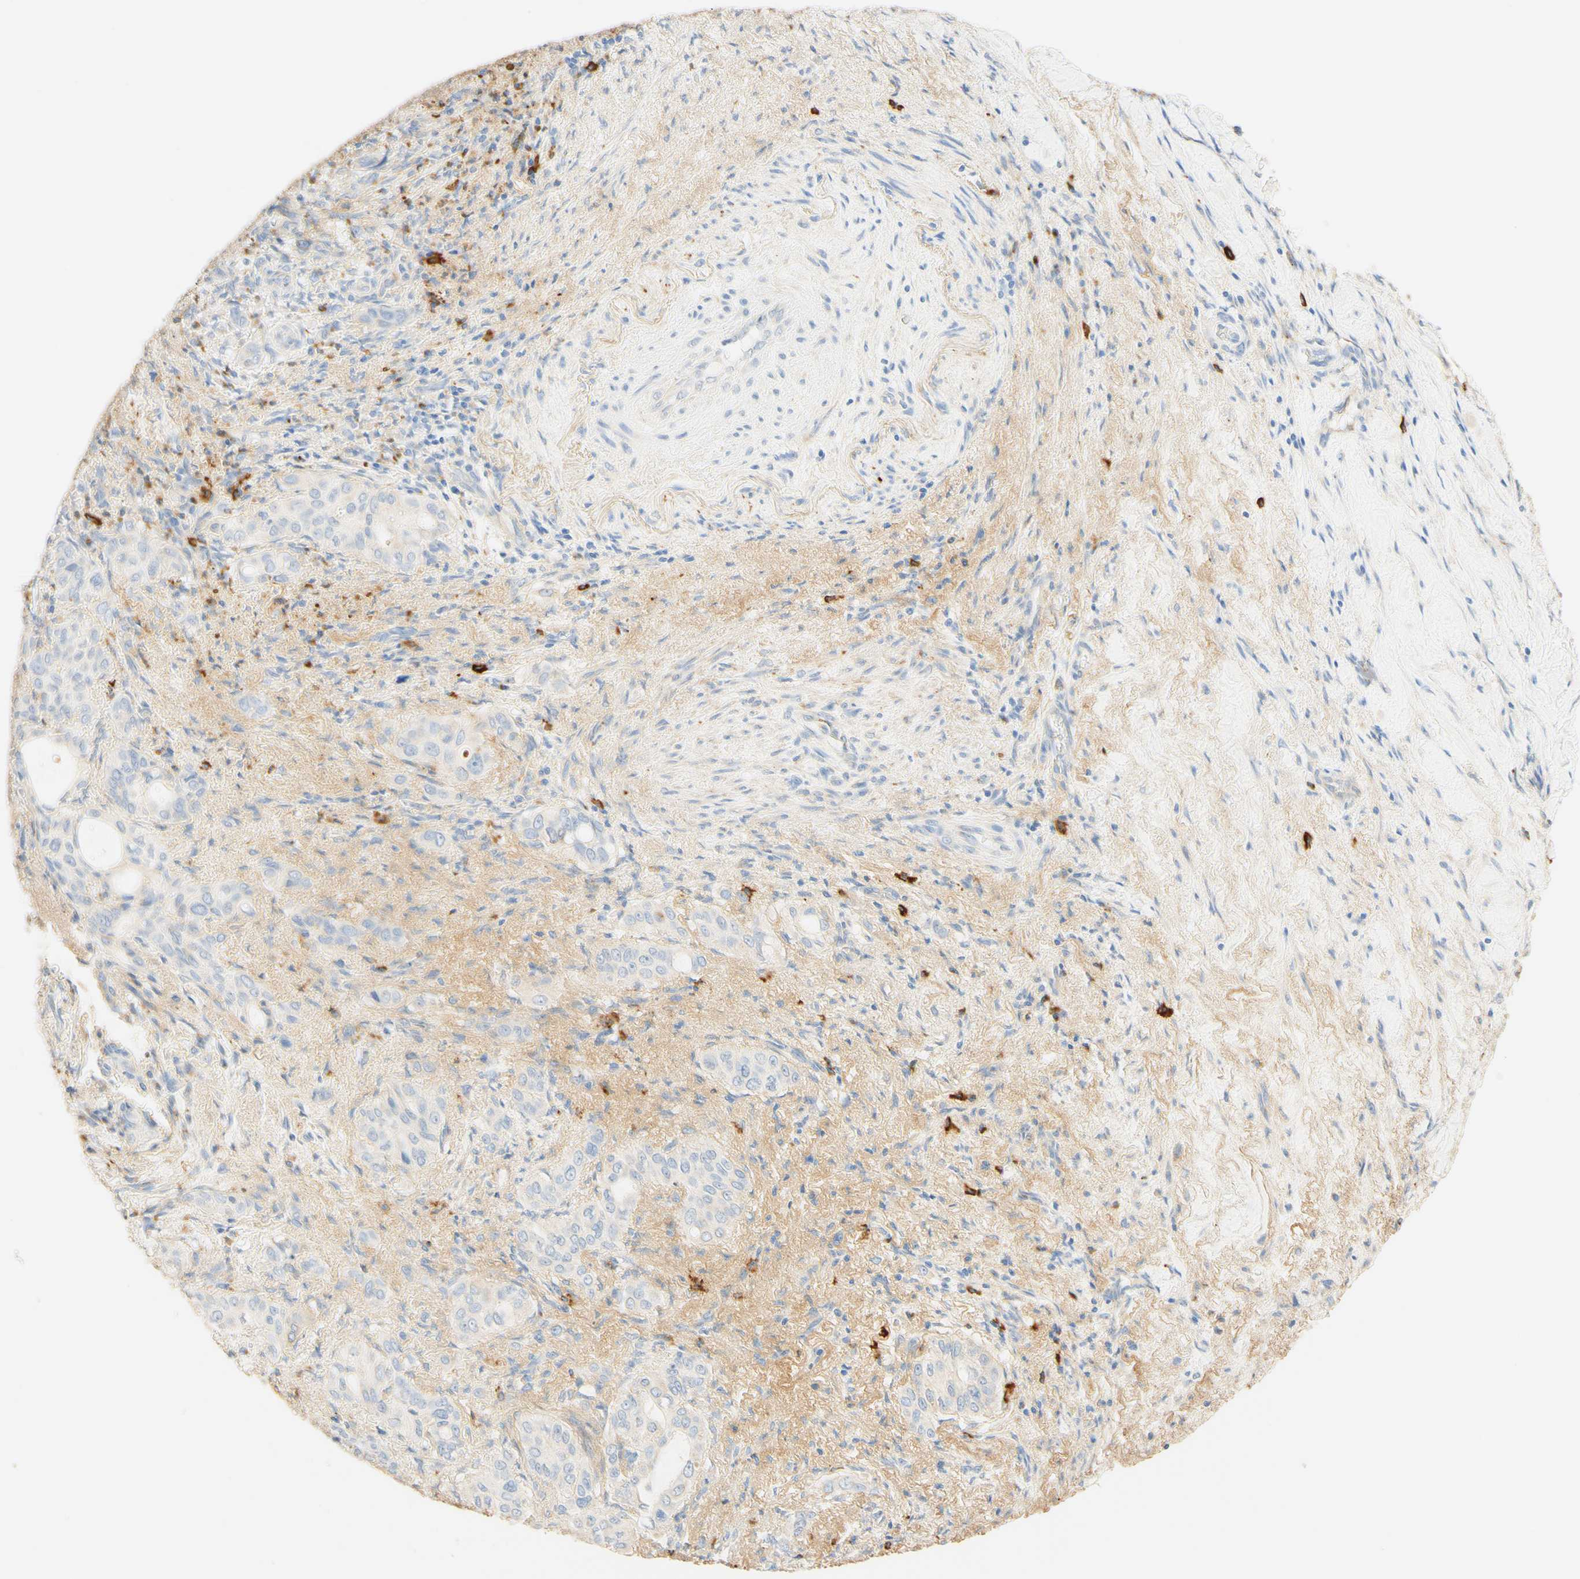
{"staining": {"intensity": "negative", "quantity": "none", "location": "none"}, "tissue": "liver cancer", "cell_type": "Tumor cells", "image_type": "cancer", "snomed": [{"axis": "morphology", "description": "Cholangiocarcinoma"}, {"axis": "topography", "description": "Liver"}], "caption": "A high-resolution image shows immunohistochemistry staining of liver cholangiocarcinoma, which shows no significant positivity in tumor cells. The staining was performed using DAB to visualize the protein expression in brown, while the nuclei were stained in blue with hematoxylin (Magnification: 20x).", "gene": "CD63", "patient": {"sex": "female", "age": 67}}